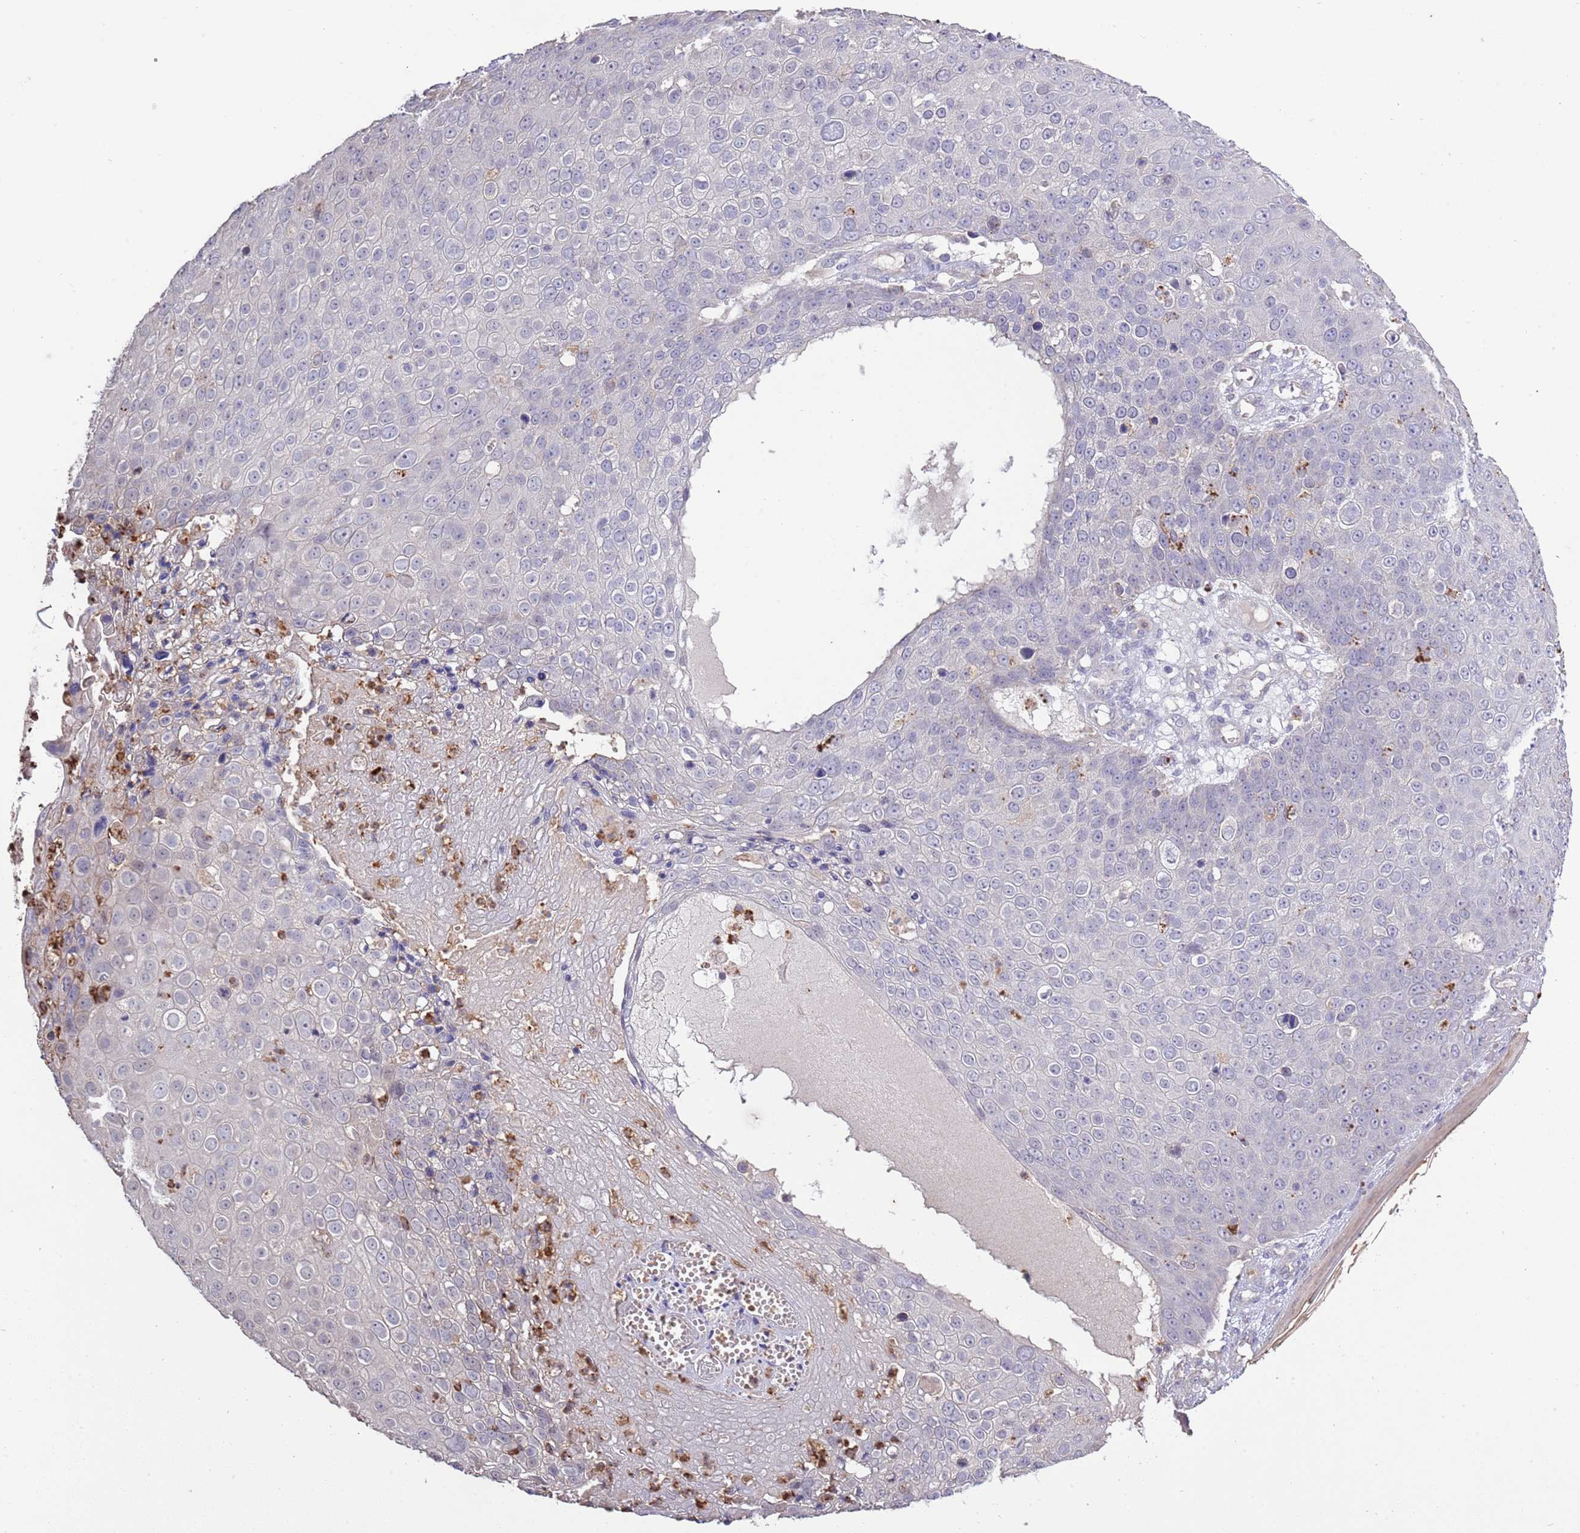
{"staining": {"intensity": "negative", "quantity": "none", "location": "none"}, "tissue": "skin cancer", "cell_type": "Tumor cells", "image_type": "cancer", "snomed": [{"axis": "morphology", "description": "Squamous cell carcinoma, NOS"}, {"axis": "topography", "description": "Skin"}], "caption": "The IHC histopathology image has no significant positivity in tumor cells of skin cancer tissue.", "gene": "P2RY13", "patient": {"sex": "male", "age": 71}}